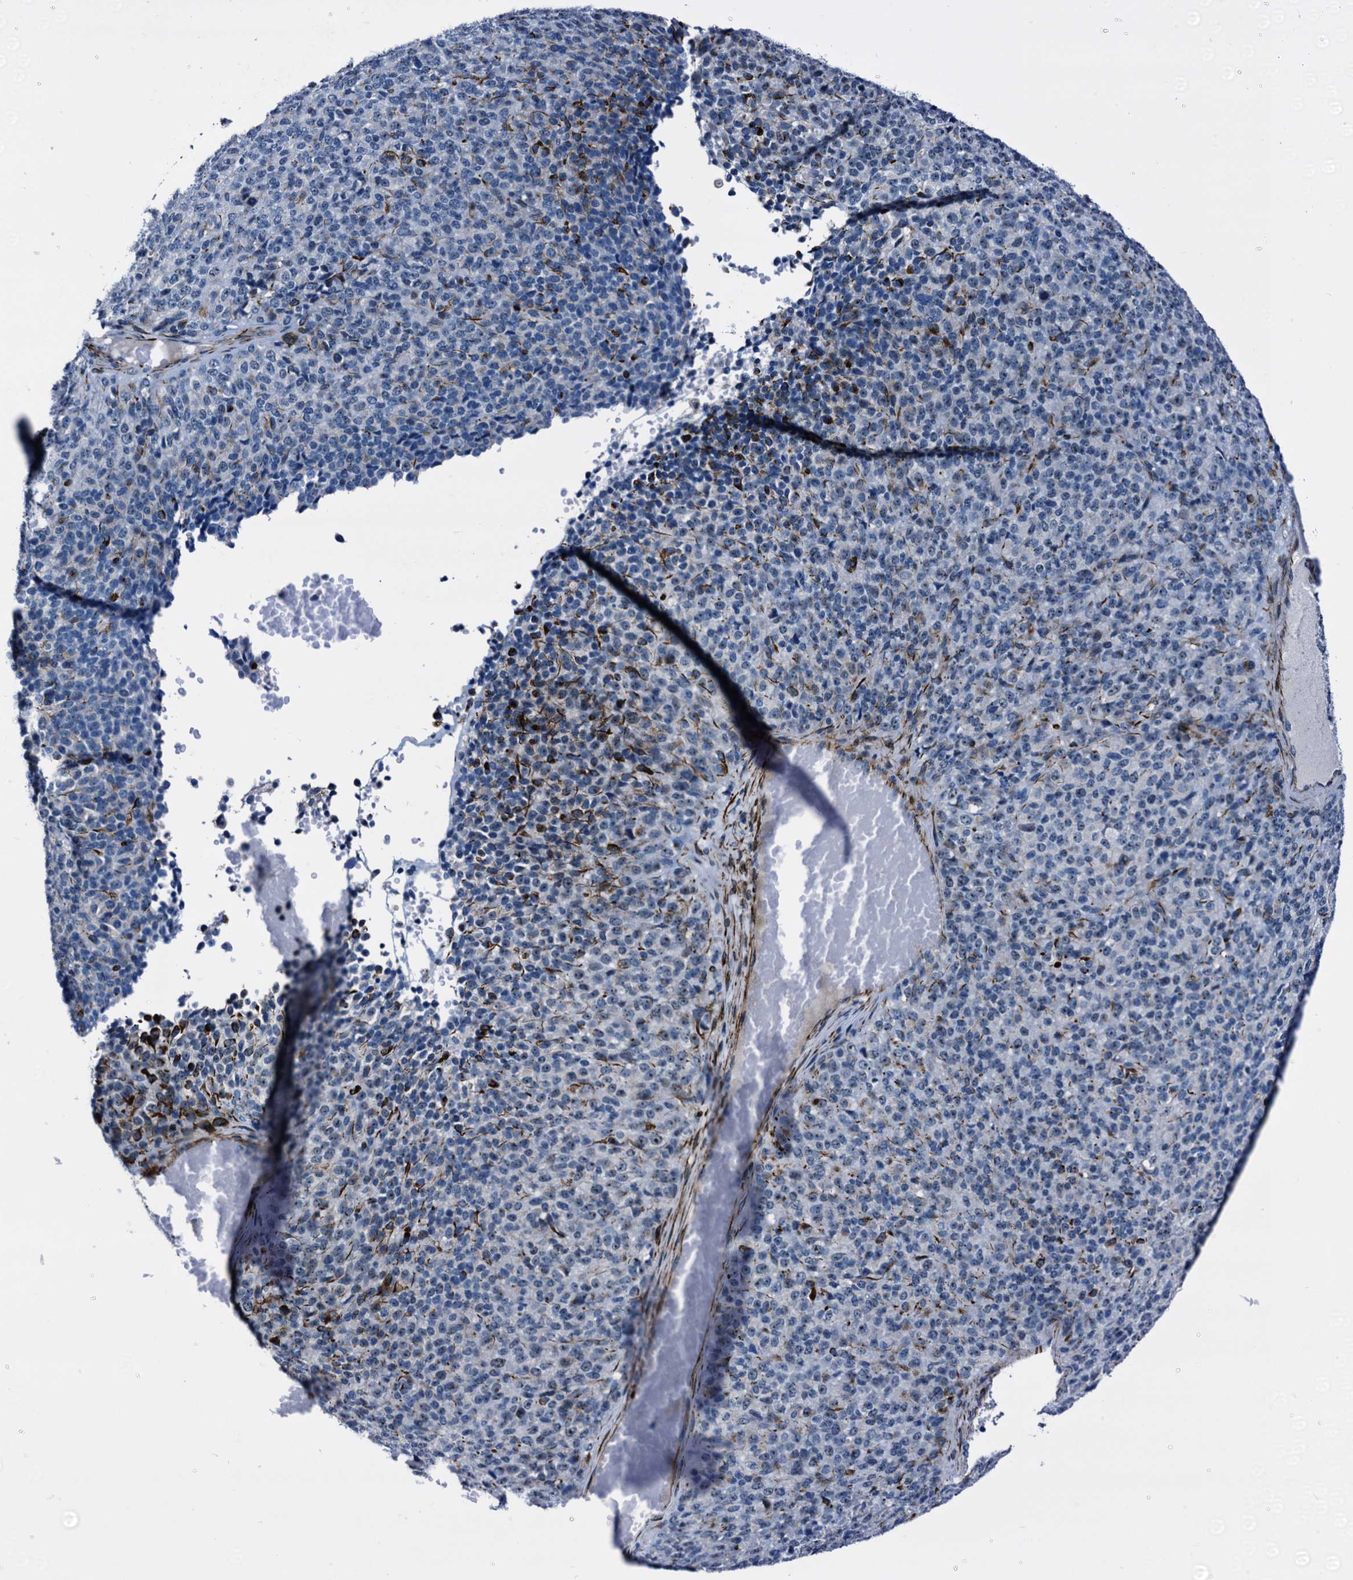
{"staining": {"intensity": "negative", "quantity": "none", "location": "none"}, "tissue": "melanoma", "cell_type": "Tumor cells", "image_type": "cancer", "snomed": [{"axis": "morphology", "description": "Malignant melanoma, Metastatic site"}, {"axis": "topography", "description": "Brain"}], "caption": "A high-resolution histopathology image shows immunohistochemistry staining of malignant melanoma (metastatic site), which reveals no significant expression in tumor cells. (DAB immunohistochemistry (IHC) visualized using brightfield microscopy, high magnification).", "gene": "EMG1", "patient": {"sex": "female", "age": 56}}